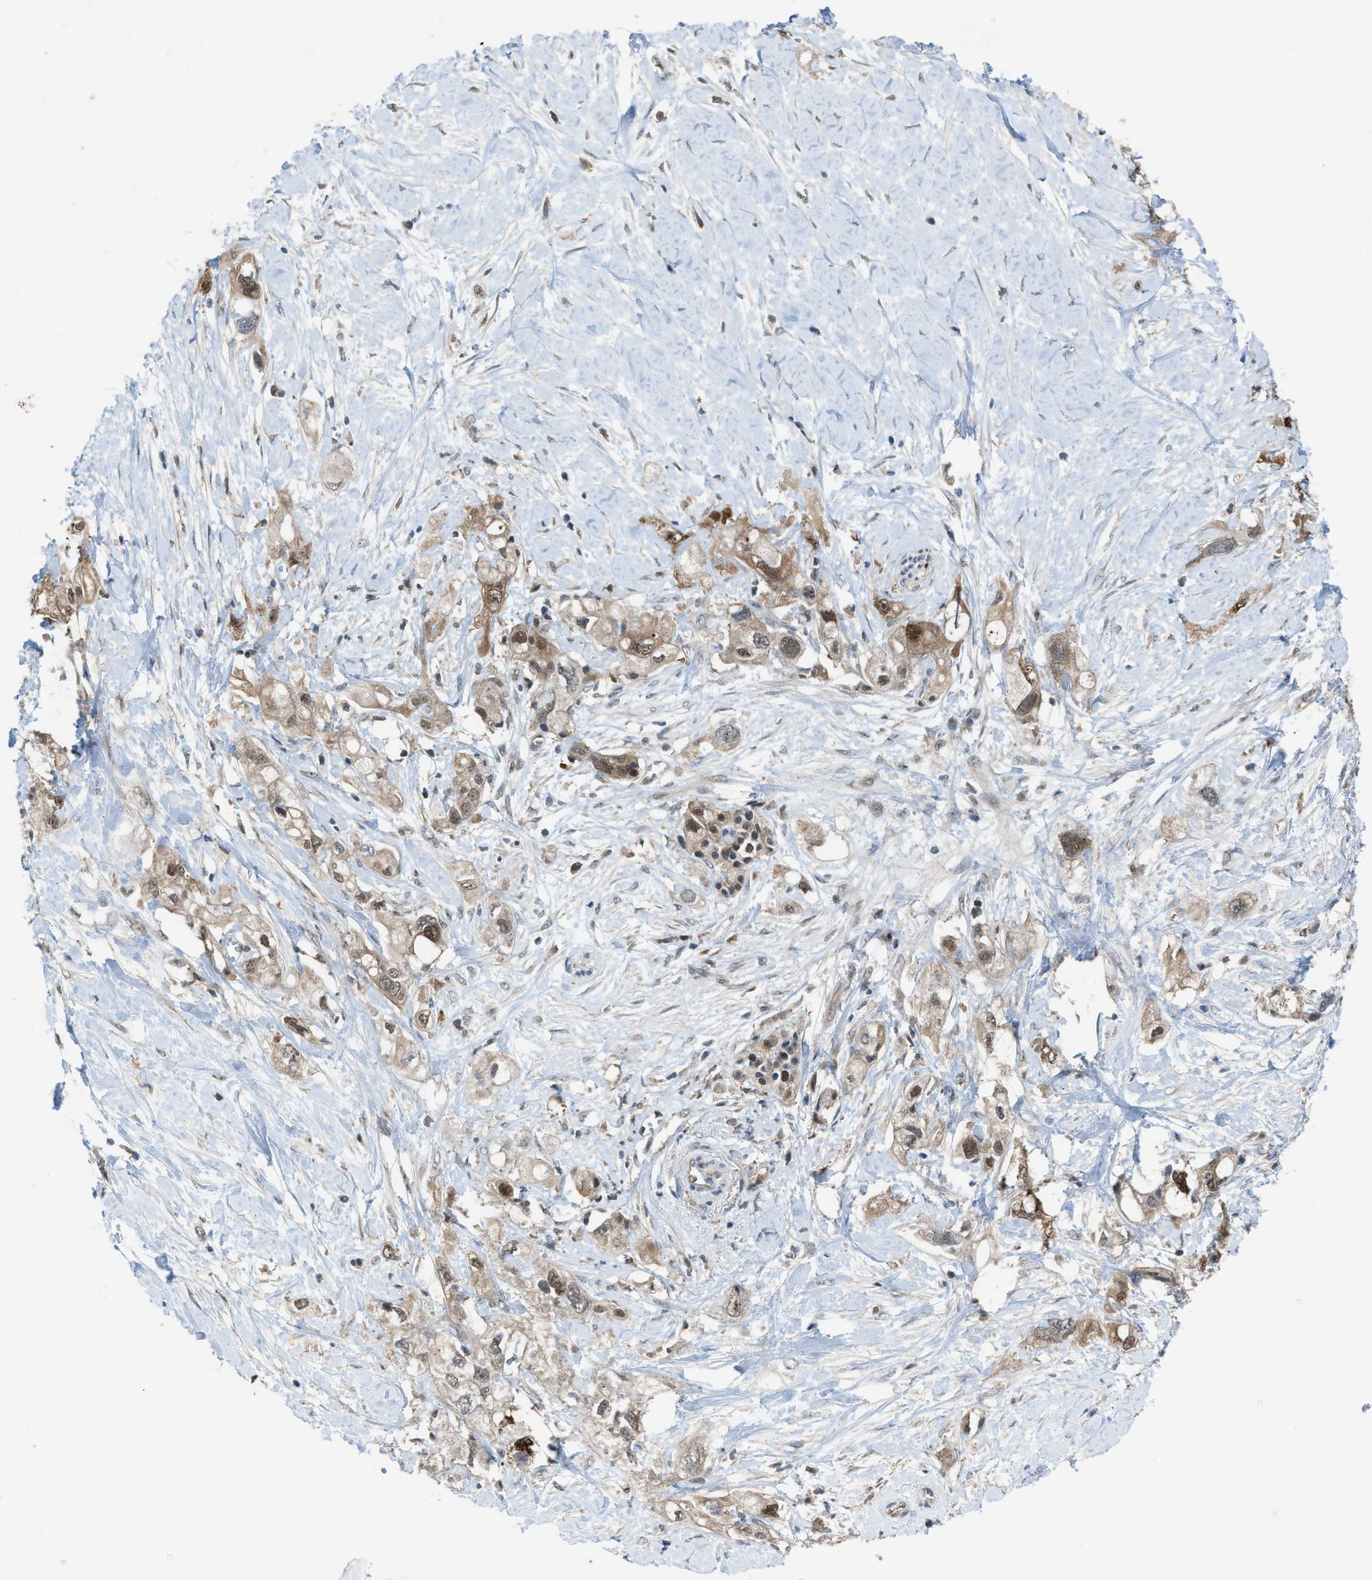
{"staining": {"intensity": "moderate", "quantity": ">75%", "location": "cytoplasmic/membranous,nuclear"}, "tissue": "pancreatic cancer", "cell_type": "Tumor cells", "image_type": "cancer", "snomed": [{"axis": "morphology", "description": "Adenocarcinoma, NOS"}, {"axis": "topography", "description": "Pancreas"}], "caption": "A high-resolution histopathology image shows immunohistochemistry staining of adenocarcinoma (pancreatic), which shows moderate cytoplasmic/membranous and nuclear staining in about >75% of tumor cells.", "gene": "PLAA", "patient": {"sex": "female", "age": 56}}